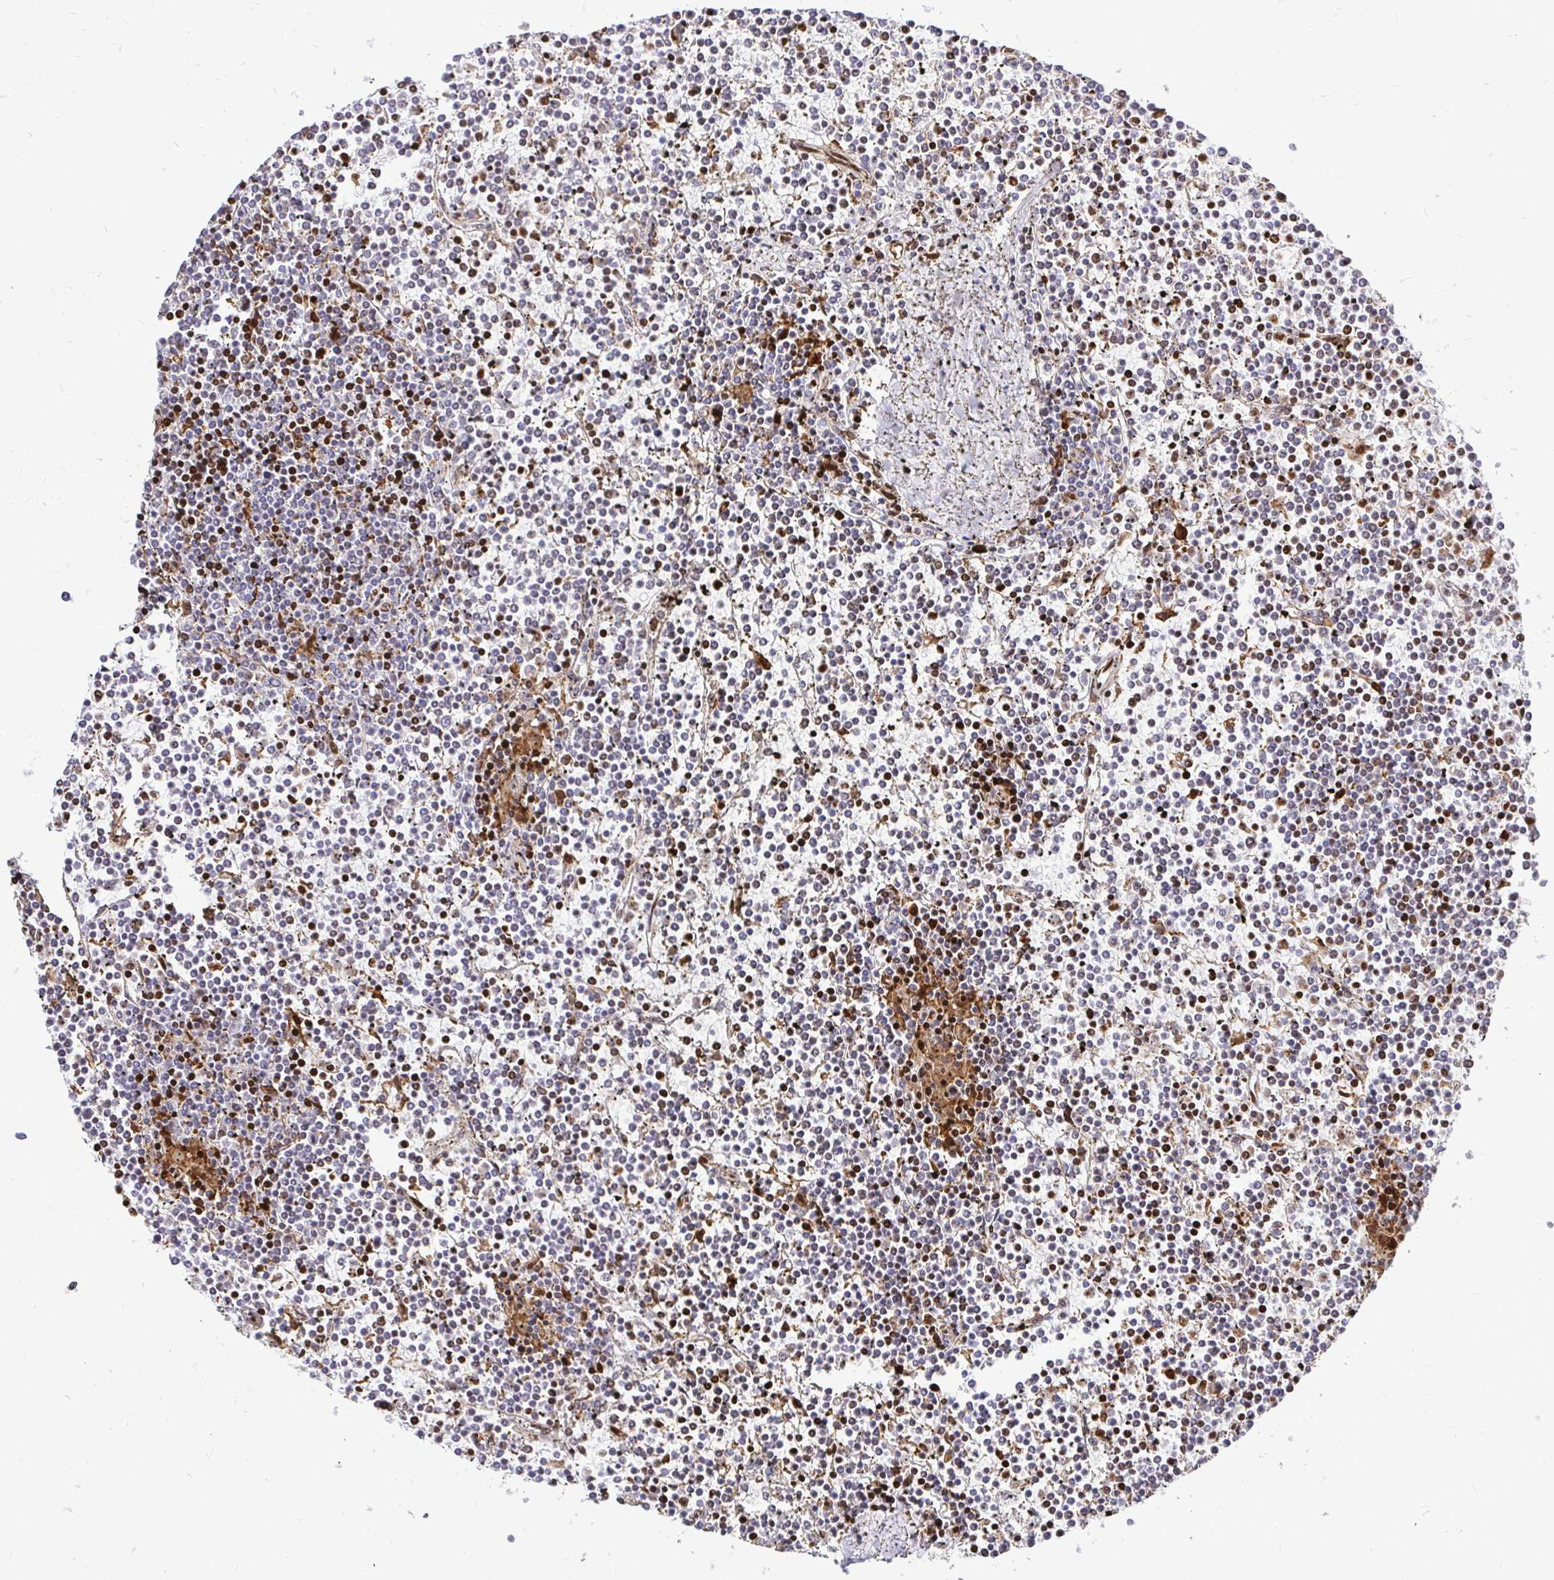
{"staining": {"intensity": "strong", "quantity": "<25%", "location": "nuclear"}, "tissue": "lymphoma", "cell_type": "Tumor cells", "image_type": "cancer", "snomed": [{"axis": "morphology", "description": "Malignant lymphoma, non-Hodgkin's type, Low grade"}, {"axis": "topography", "description": "Spleen"}], "caption": "Strong nuclear protein expression is appreciated in about <25% of tumor cells in lymphoma. (Stains: DAB in brown, nuclei in blue, Microscopy: brightfield microscopy at high magnification).", "gene": "GSN", "patient": {"sex": "female", "age": 19}}